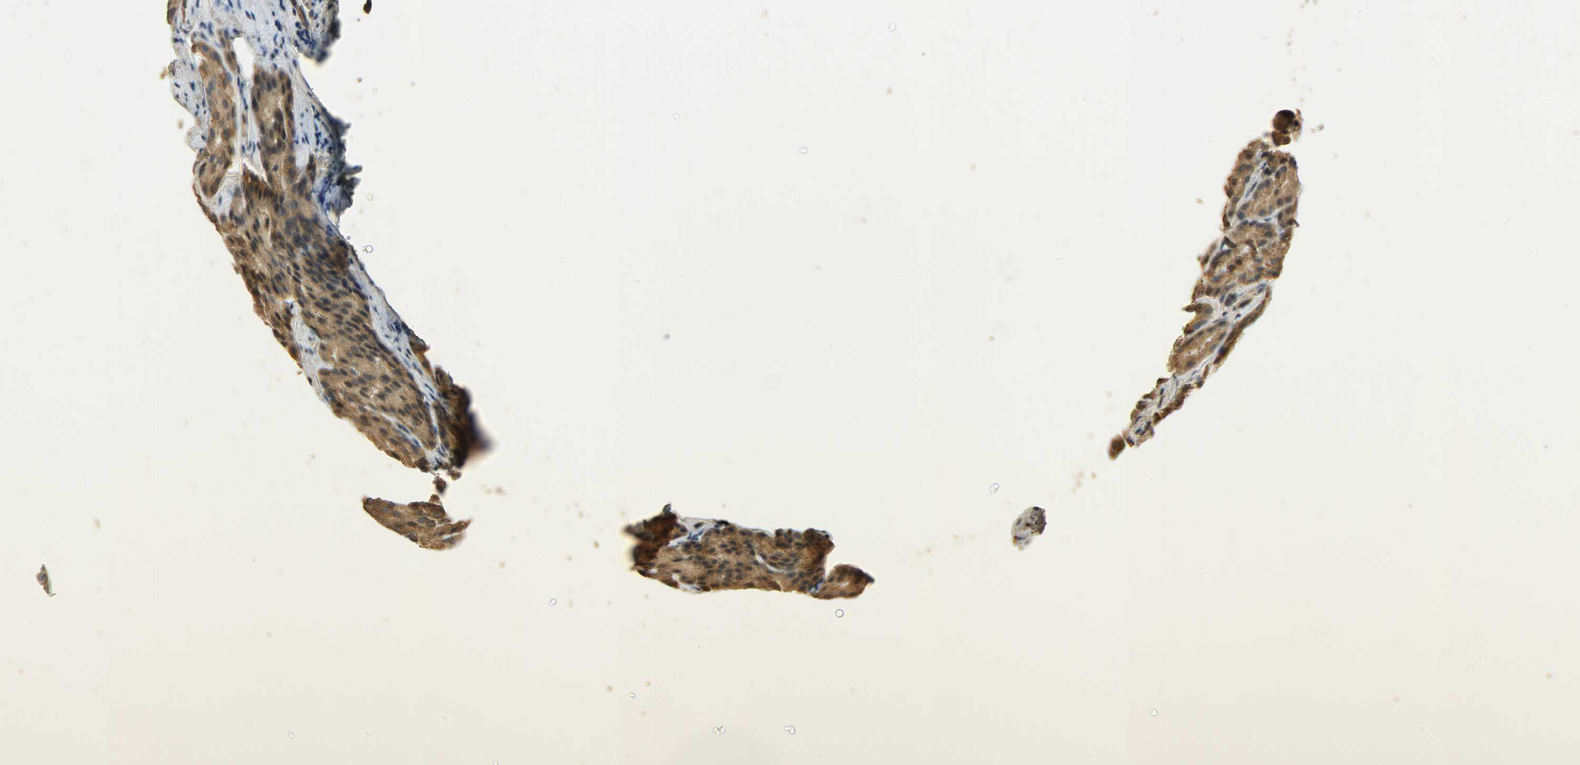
{"staining": {"intensity": "moderate", "quantity": ">75%", "location": "cytoplasmic/membranous"}, "tissue": "prostate cancer", "cell_type": "Tumor cells", "image_type": "cancer", "snomed": [{"axis": "morphology", "description": "Adenocarcinoma, High grade"}, {"axis": "topography", "description": "Prostate"}], "caption": "Immunohistochemistry image of prostate cancer stained for a protein (brown), which displays medium levels of moderate cytoplasmic/membranous expression in approximately >75% of tumor cells.", "gene": "ATP2B1", "patient": {"sex": "male", "age": 64}}